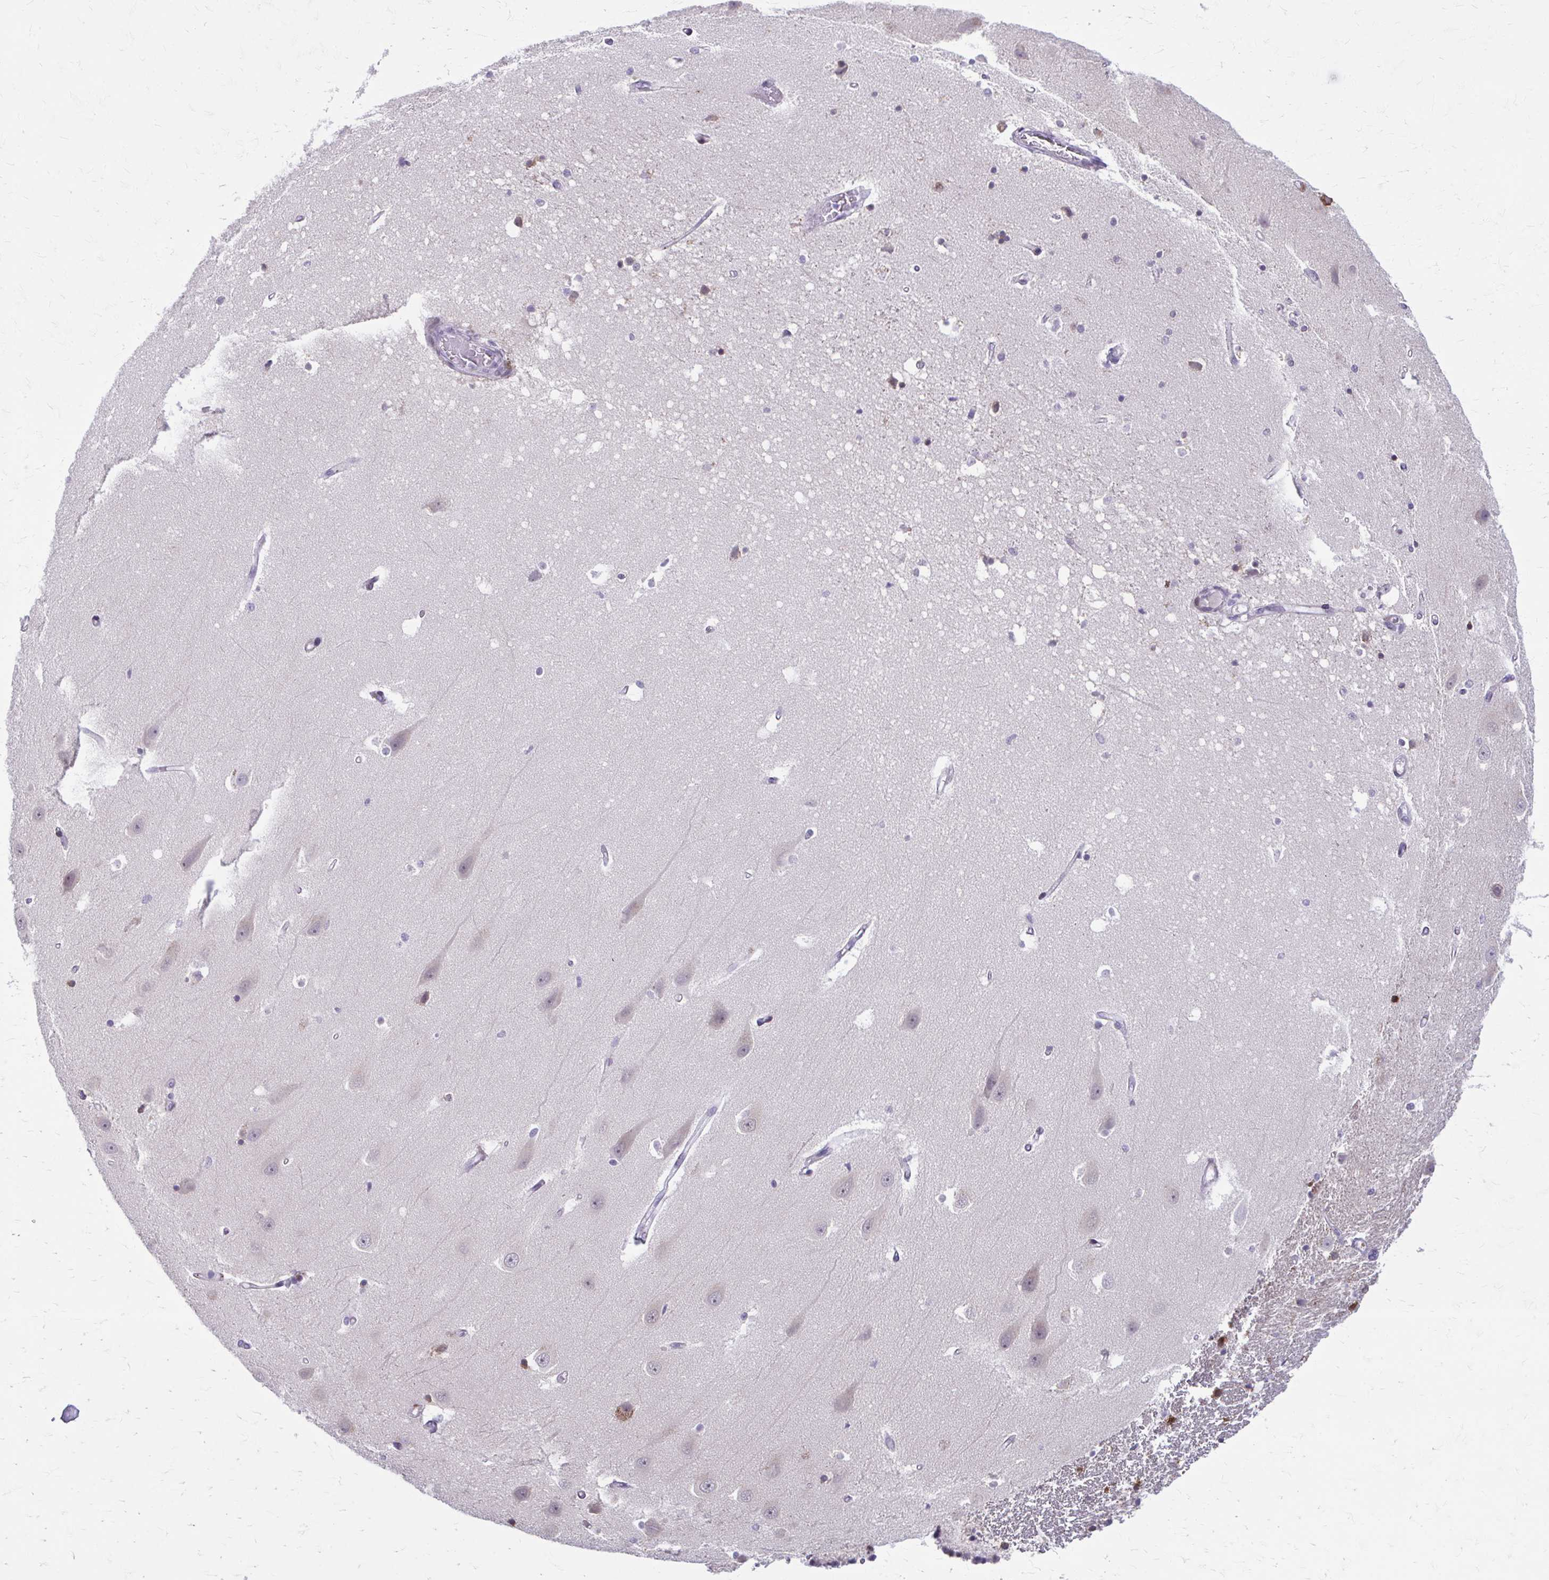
{"staining": {"intensity": "negative", "quantity": "none", "location": "none"}, "tissue": "hippocampus", "cell_type": "Glial cells", "image_type": "normal", "snomed": [{"axis": "morphology", "description": "Normal tissue, NOS"}, {"axis": "topography", "description": "Hippocampus"}], "caption": "Micrograph shows no protein expression in glial cells of benign hippocampus. (IHC, brightfield microscopy, high magnification).", "gene": "MAF1", "patient": {"sex": "male", "age": 63}}